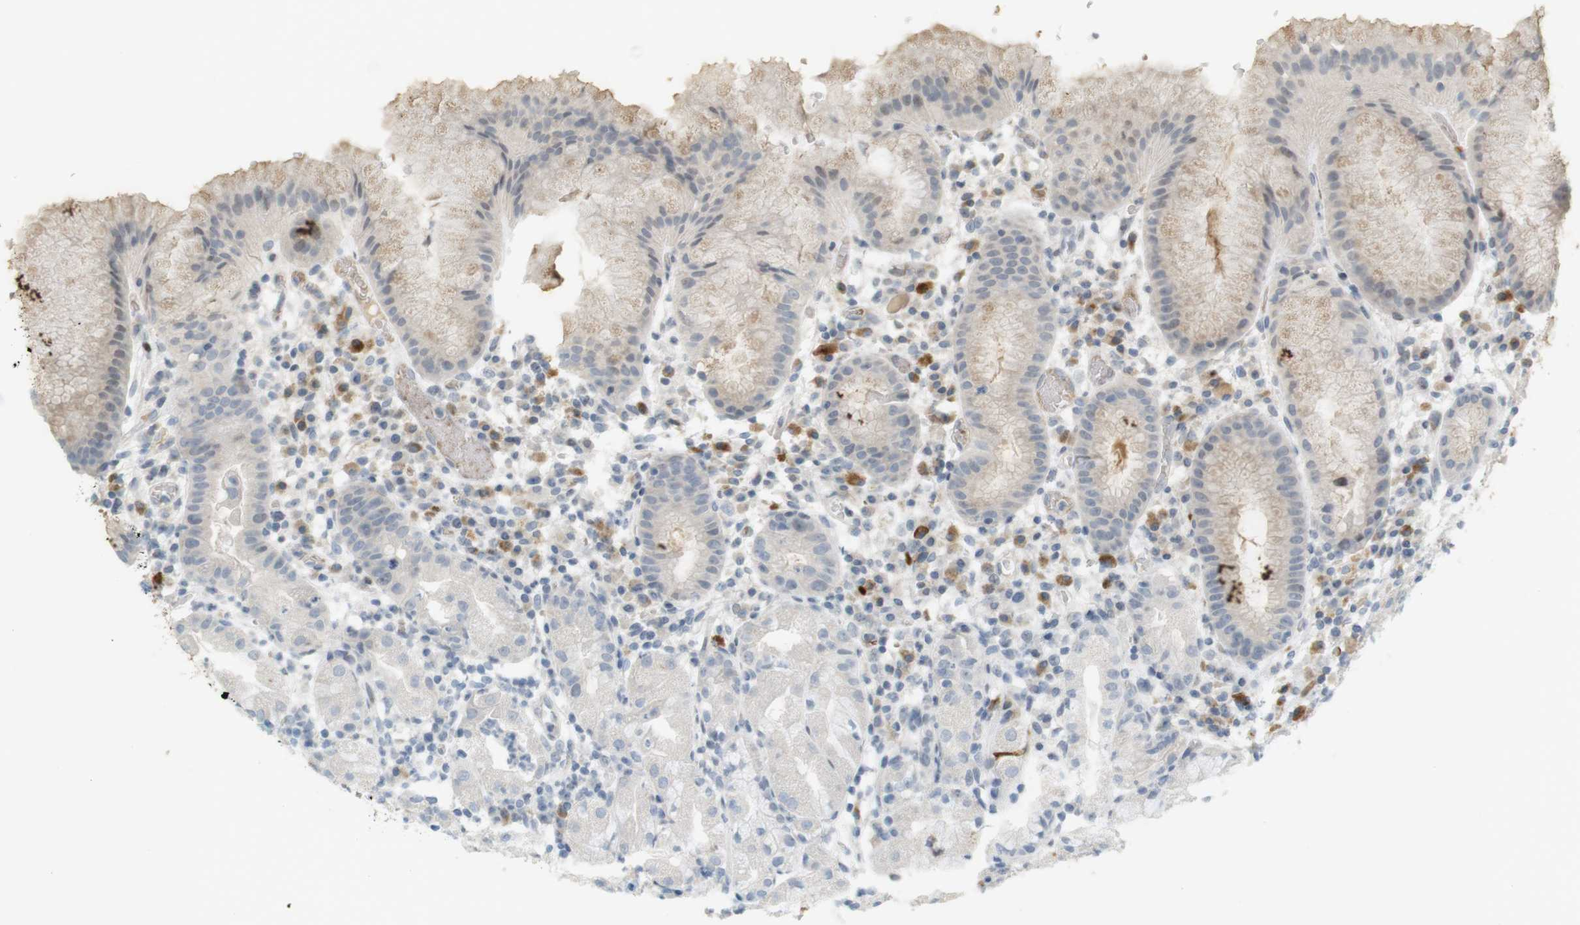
{"staining": {"intensity": "weak", "quantity": "<25%", "location": "cytoplasmic/membranous"}, "tissue": "stomach", "cell_type": "Glandular cells", "image_type": "normal", "snomed": [{"axis": "morphology", "description": "Normal tissue, NOS"}, {"axis": "topography", "description": "Stomach"}, {"axis": "topography", "description": "Stomach, lower"}], "caption": "Stomach was stained to show a protein in brown. There is no significant staining in glandular cells. (DAB immunohistochemistry (IHC) visualized using brightfield microscopy, high magnification).", "gene": "DMC1", "patient": {"sex": "female", "age": 75}}